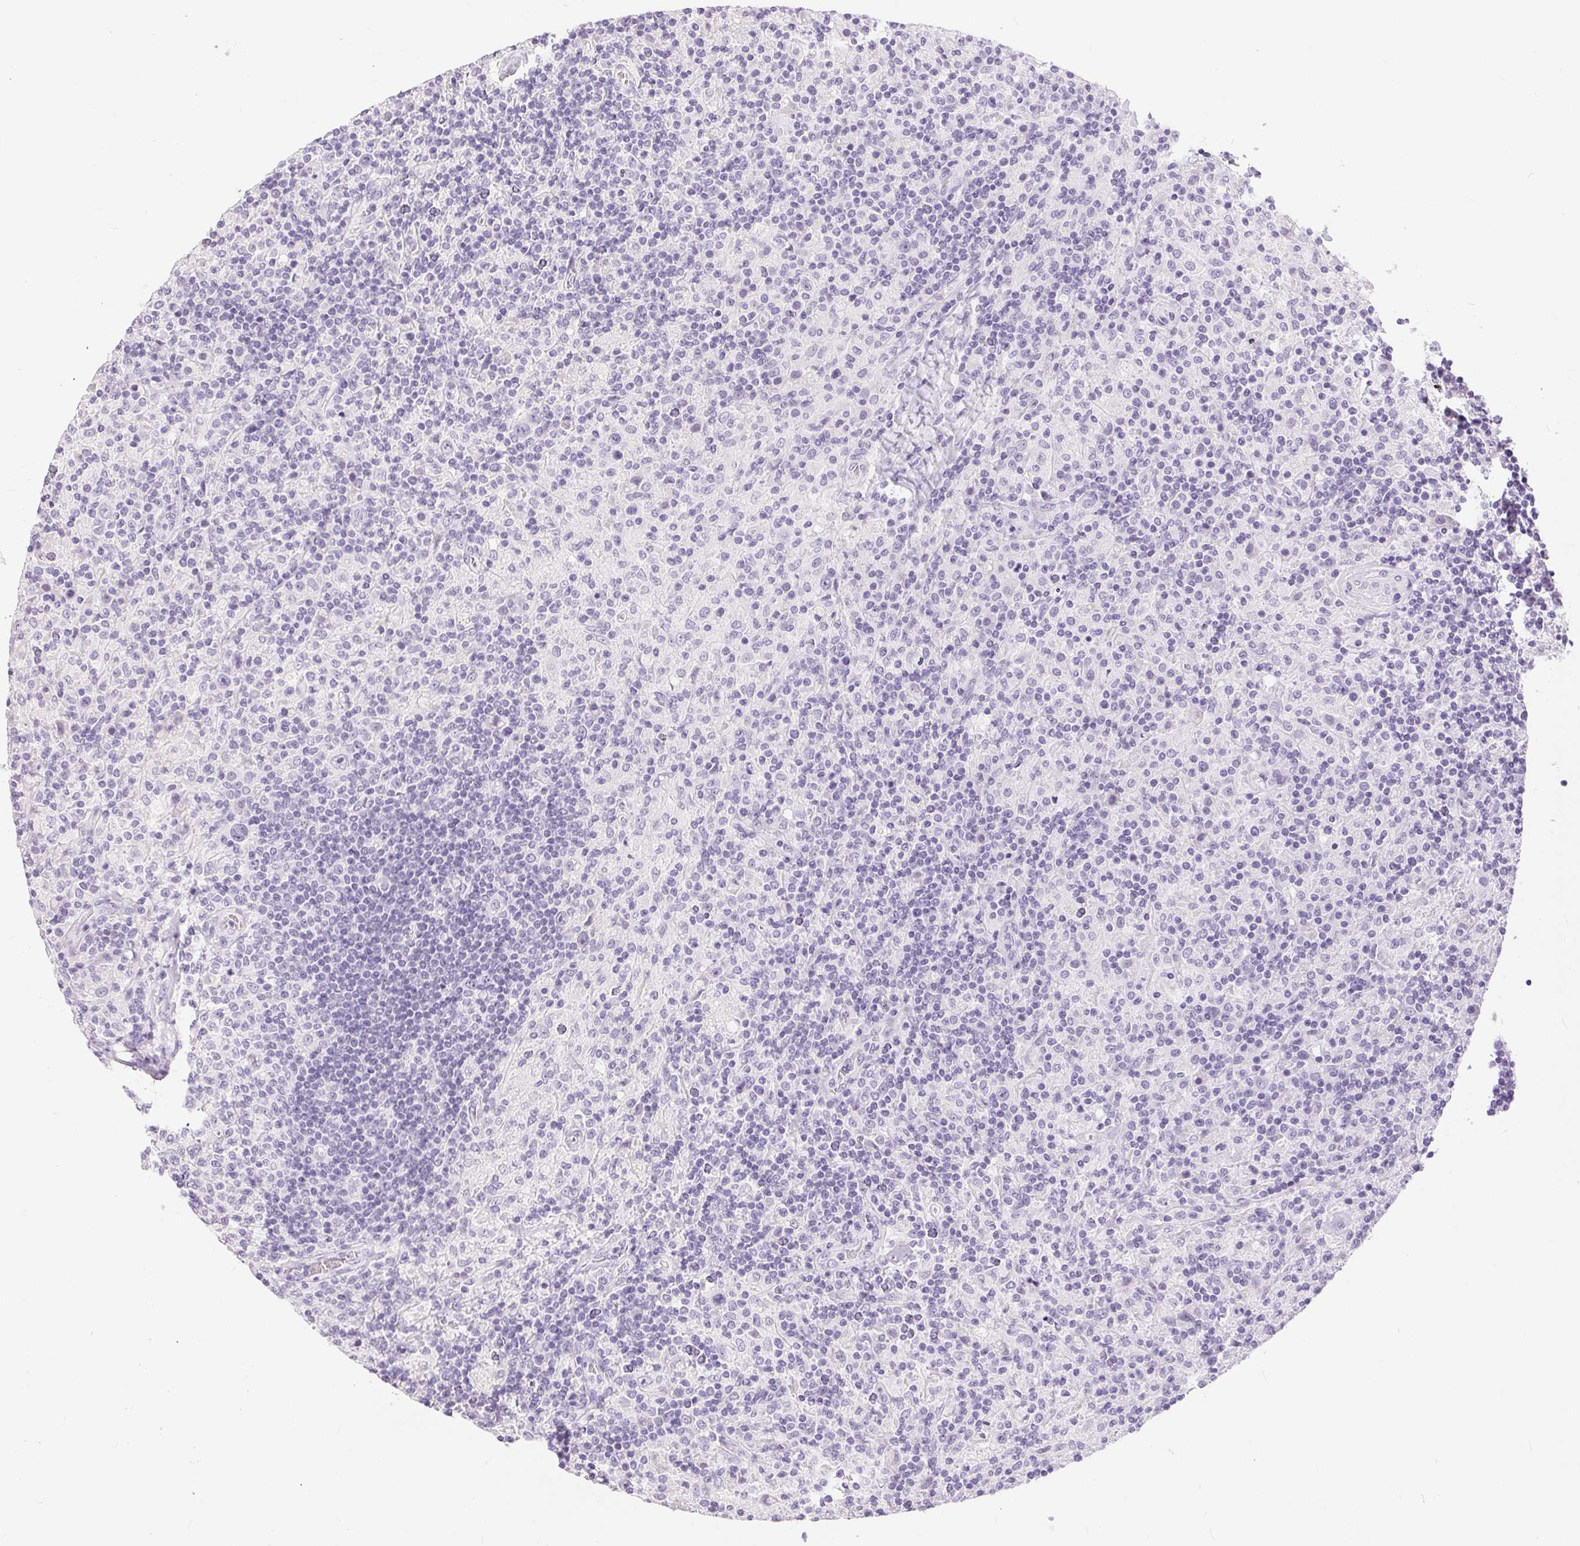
{"staining": {"intensity": "negative", "quantity": "none", "location": "none"}, "tissue": "lymphoma", "cell_type": "Tumor cells", "image_type": "cancer", "snomed": [{"axis": "morphology", "description": "Hodgkin's disease, NOS"}, {"axis": "topography", "description": "Lymph node"}], "caption": "IHC photomicrograph of human Hodgkin's disease stained for a protein (brown), which displays no expression in tumor cells. The staining is performed using DAB (3,3'-diaminobenzidine) brown chromogen with nuclei counter-stained in using hematoxylin.", "gene": "XDH", "patient": {"sex": "male", "age": 70}}